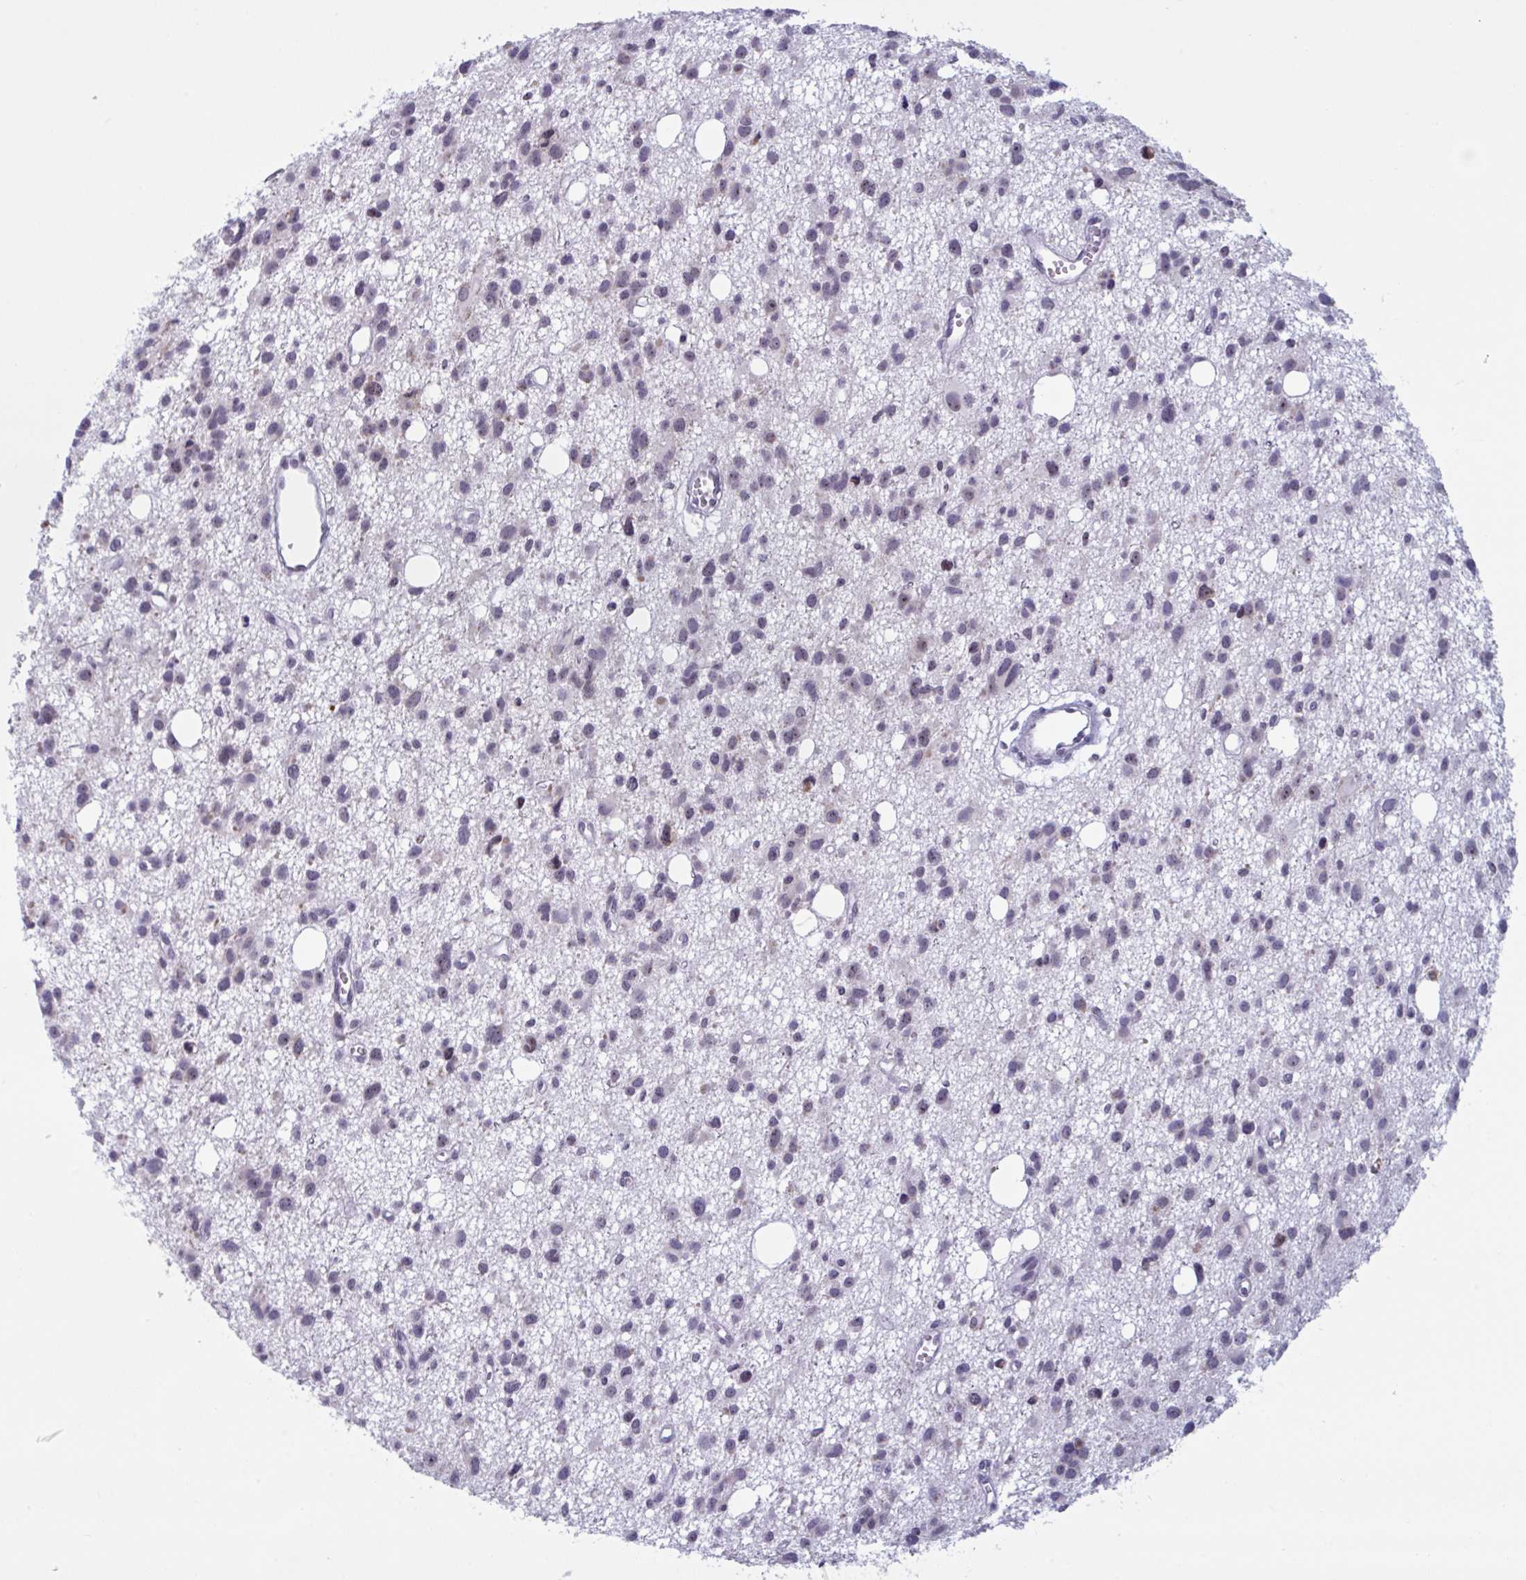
{"staining": {"intensity": "weak", "quantity": "<25%", "location": "nuclear"}, "tissue": "glioma", "cell_type": "Tumor cells", "image_type": "cancer", "snomed": [{"axis": "morphology", "description": "Glioma, malignant, High grade"}, {"axis": "topography", "description": "Brain"}], "caption": "Protein analysis of glioma displays no significant positivity in tumor cells. (DAB (3,3'-diaminobenzidine) immunohistochemistry (IHC) with hematoxylin counter stain).", "gene": "TGM6", "patient": {"sex": "male", "age": 23}}